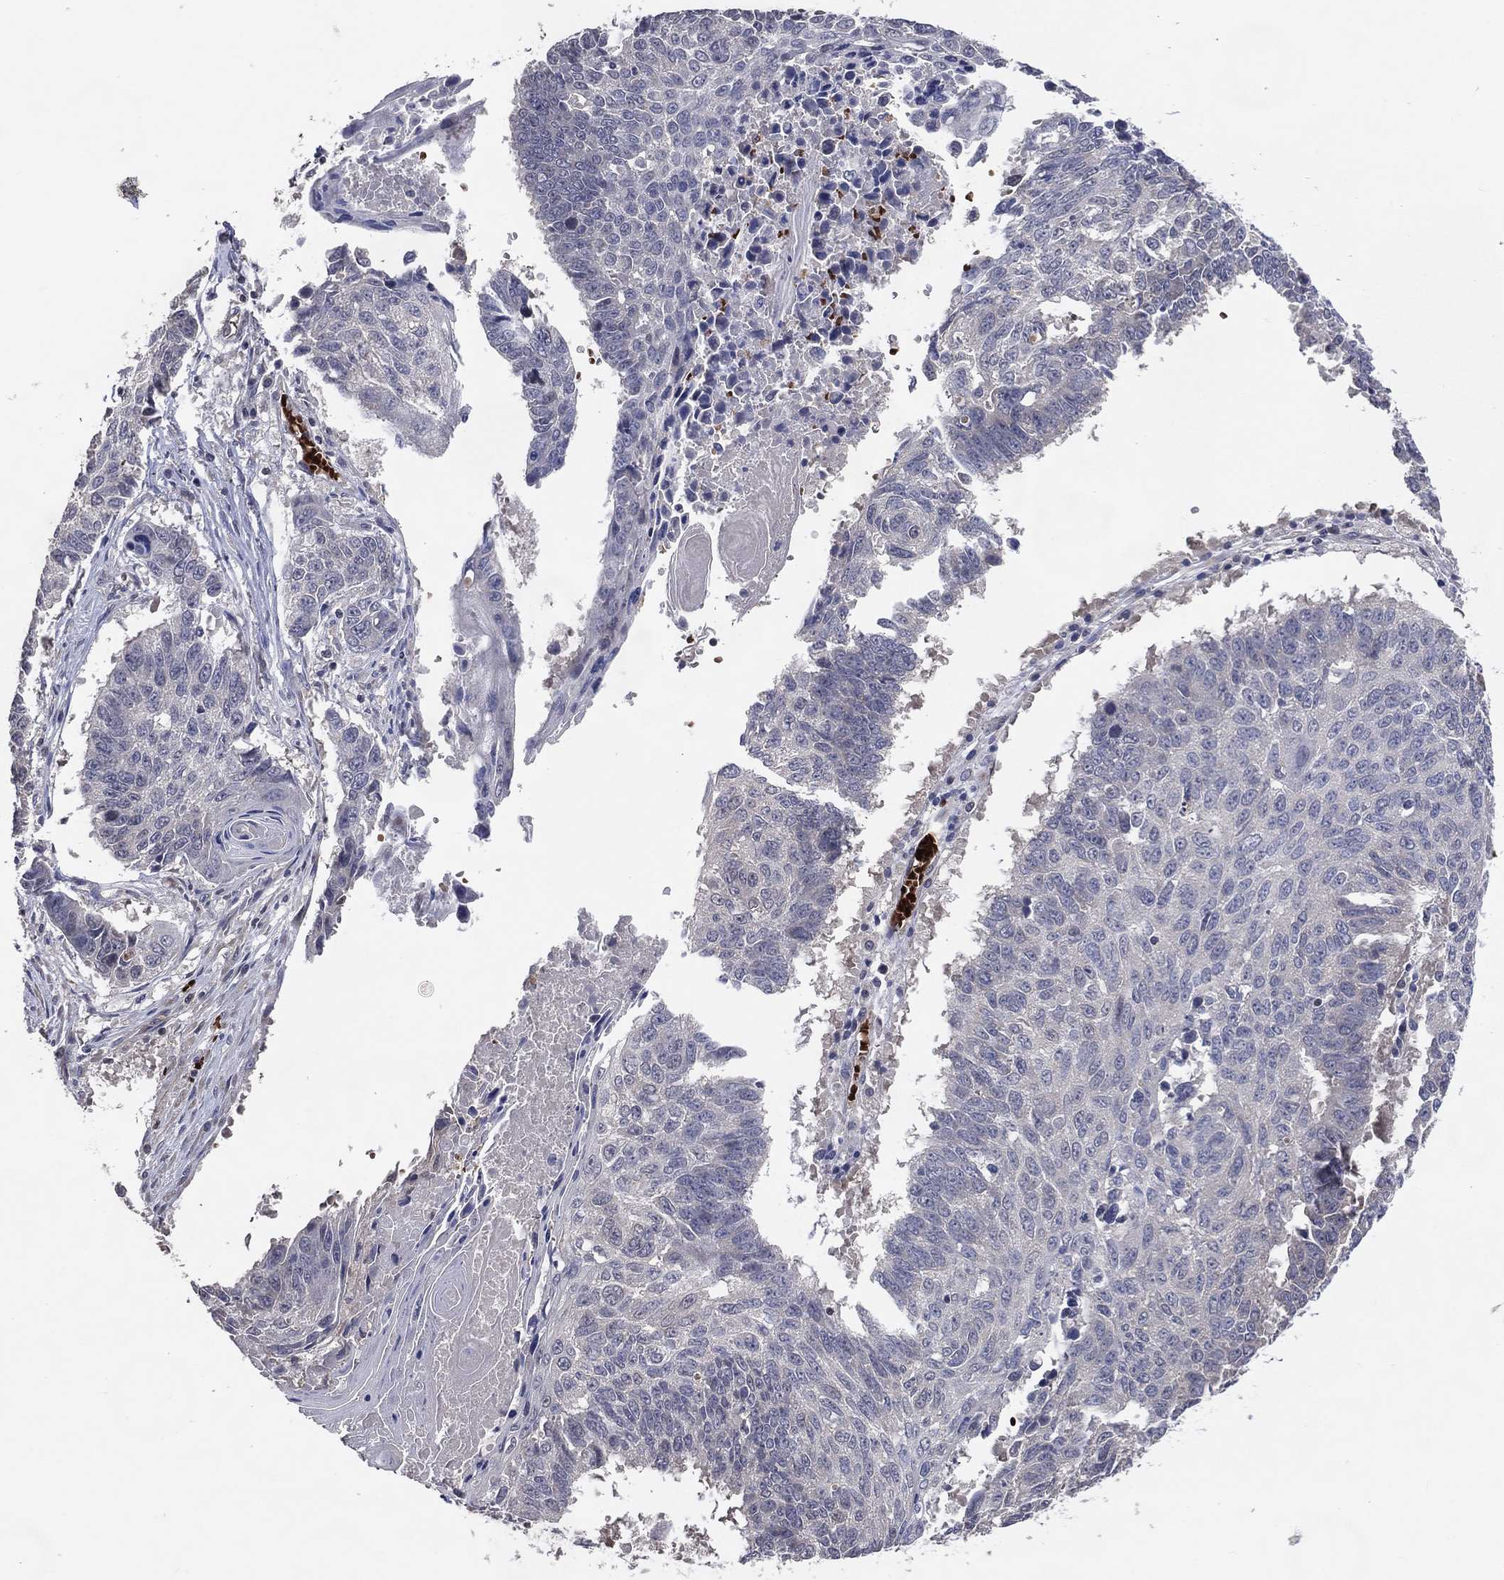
{"staining": {"intensity": "negative", "quantity": "none", "location": "none"}, "tissue": "lung cancer", "cell_type": "Tumor cells", "image_type": "cancer", "snomed": [{"axis": "morphology", "description": "Squamous cell carcinoma, NOS"}, {"axis": "topography", "description": "Lung"}], "caption": "Protein analysis of lung cancer (squamous cell carcinoma) exhibits no significant positivity in tumor cells.", "gene": "DNAH7", "patient": {"sex": "male", "age": 73}}